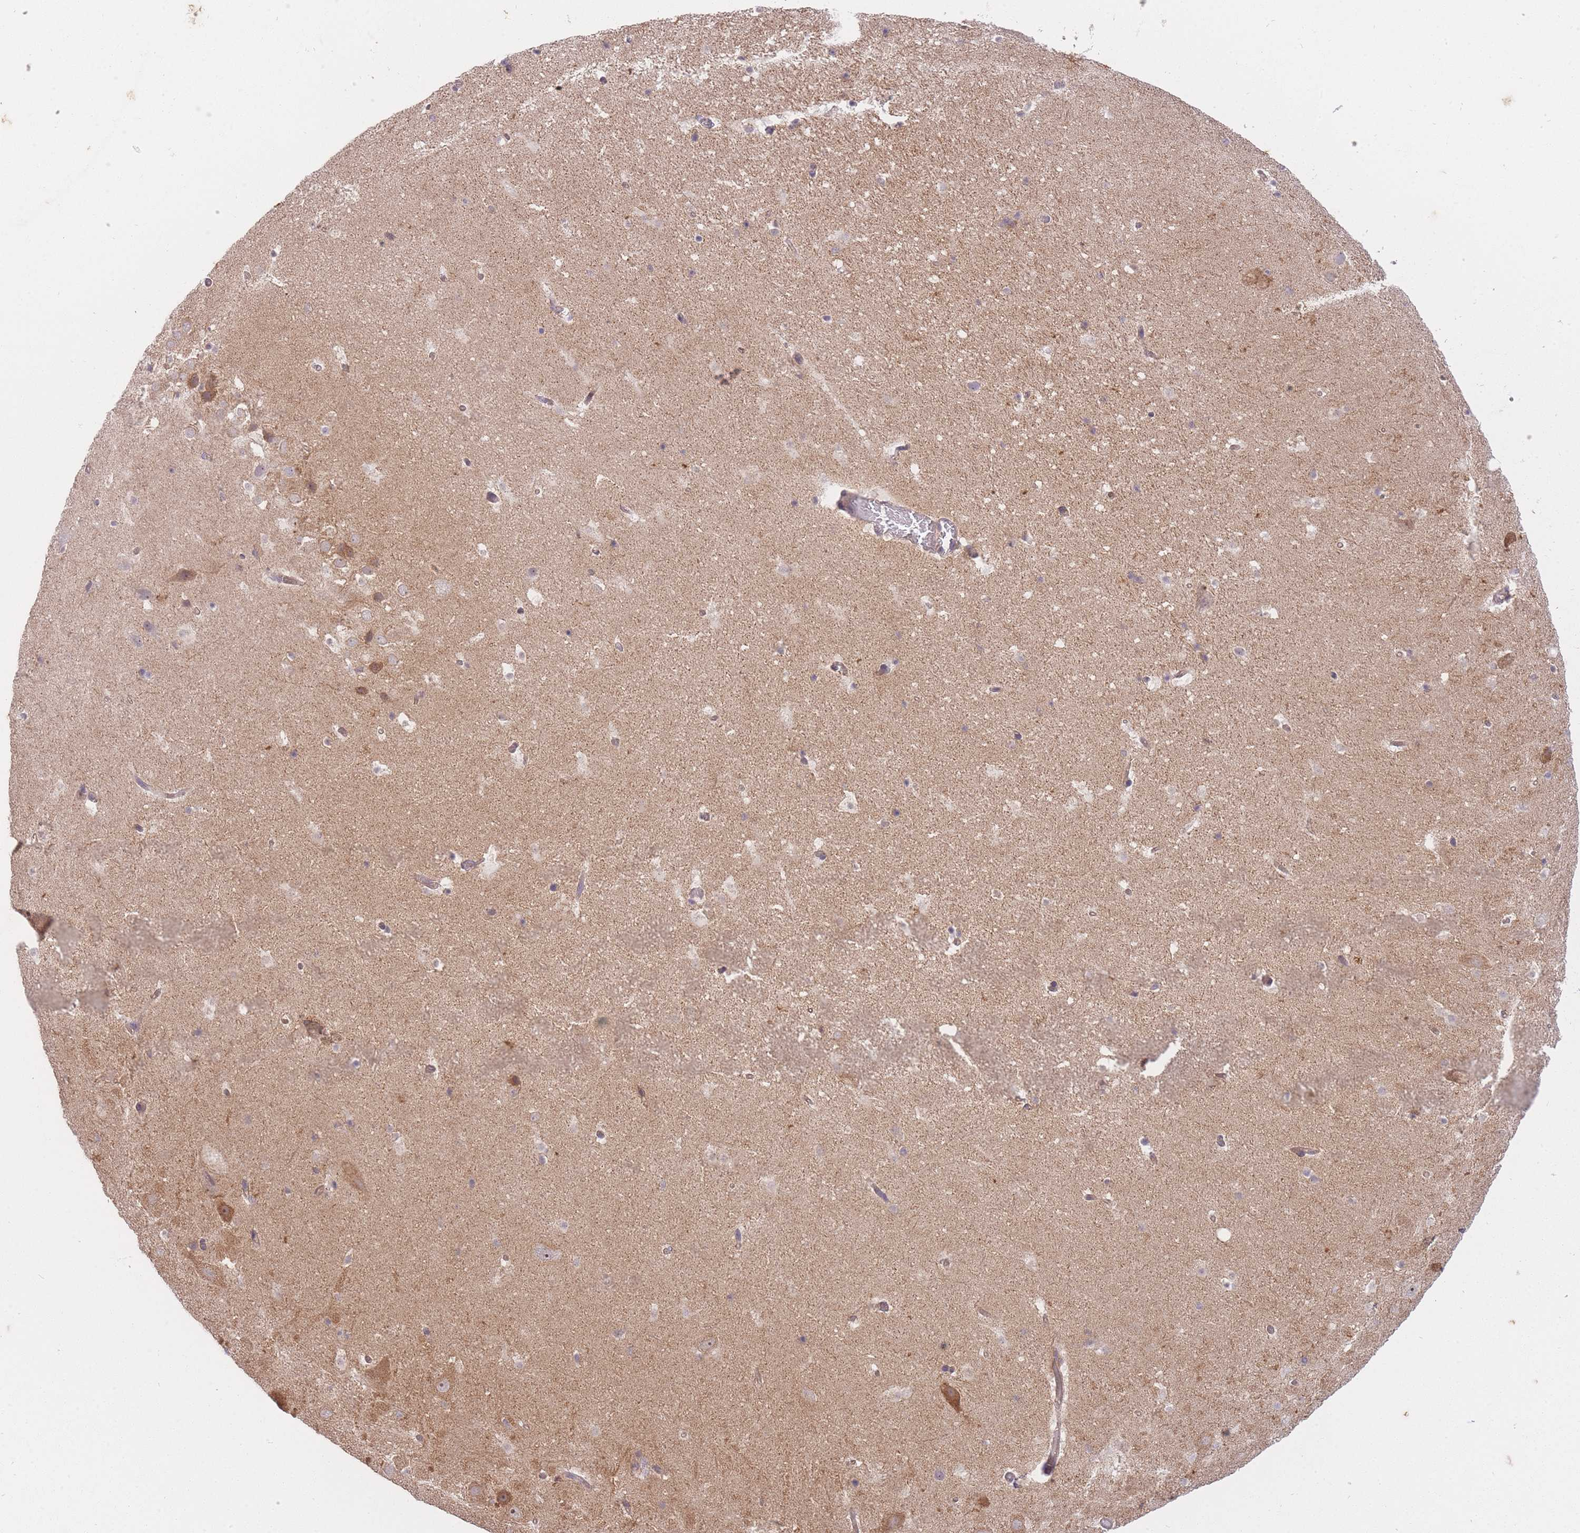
{"staining": {"intensity": "weak", "quantity": "<25%", "location": "cytoplasmic/membranous"}, "tissue": "hippocampus", "cell_type": "Glial cells", "image_type": "normal", "snomed": [{"axis": "morphology", "description": "Normal tissue, NOS"}, {"axis": "topography", "description": "Hippocampus"}], "caption": "The image displays no staining of glial cells in unremarkable hippocampus.", "gene": "ST8SIA4", "patient": {"sex": "male", "age": 37}}